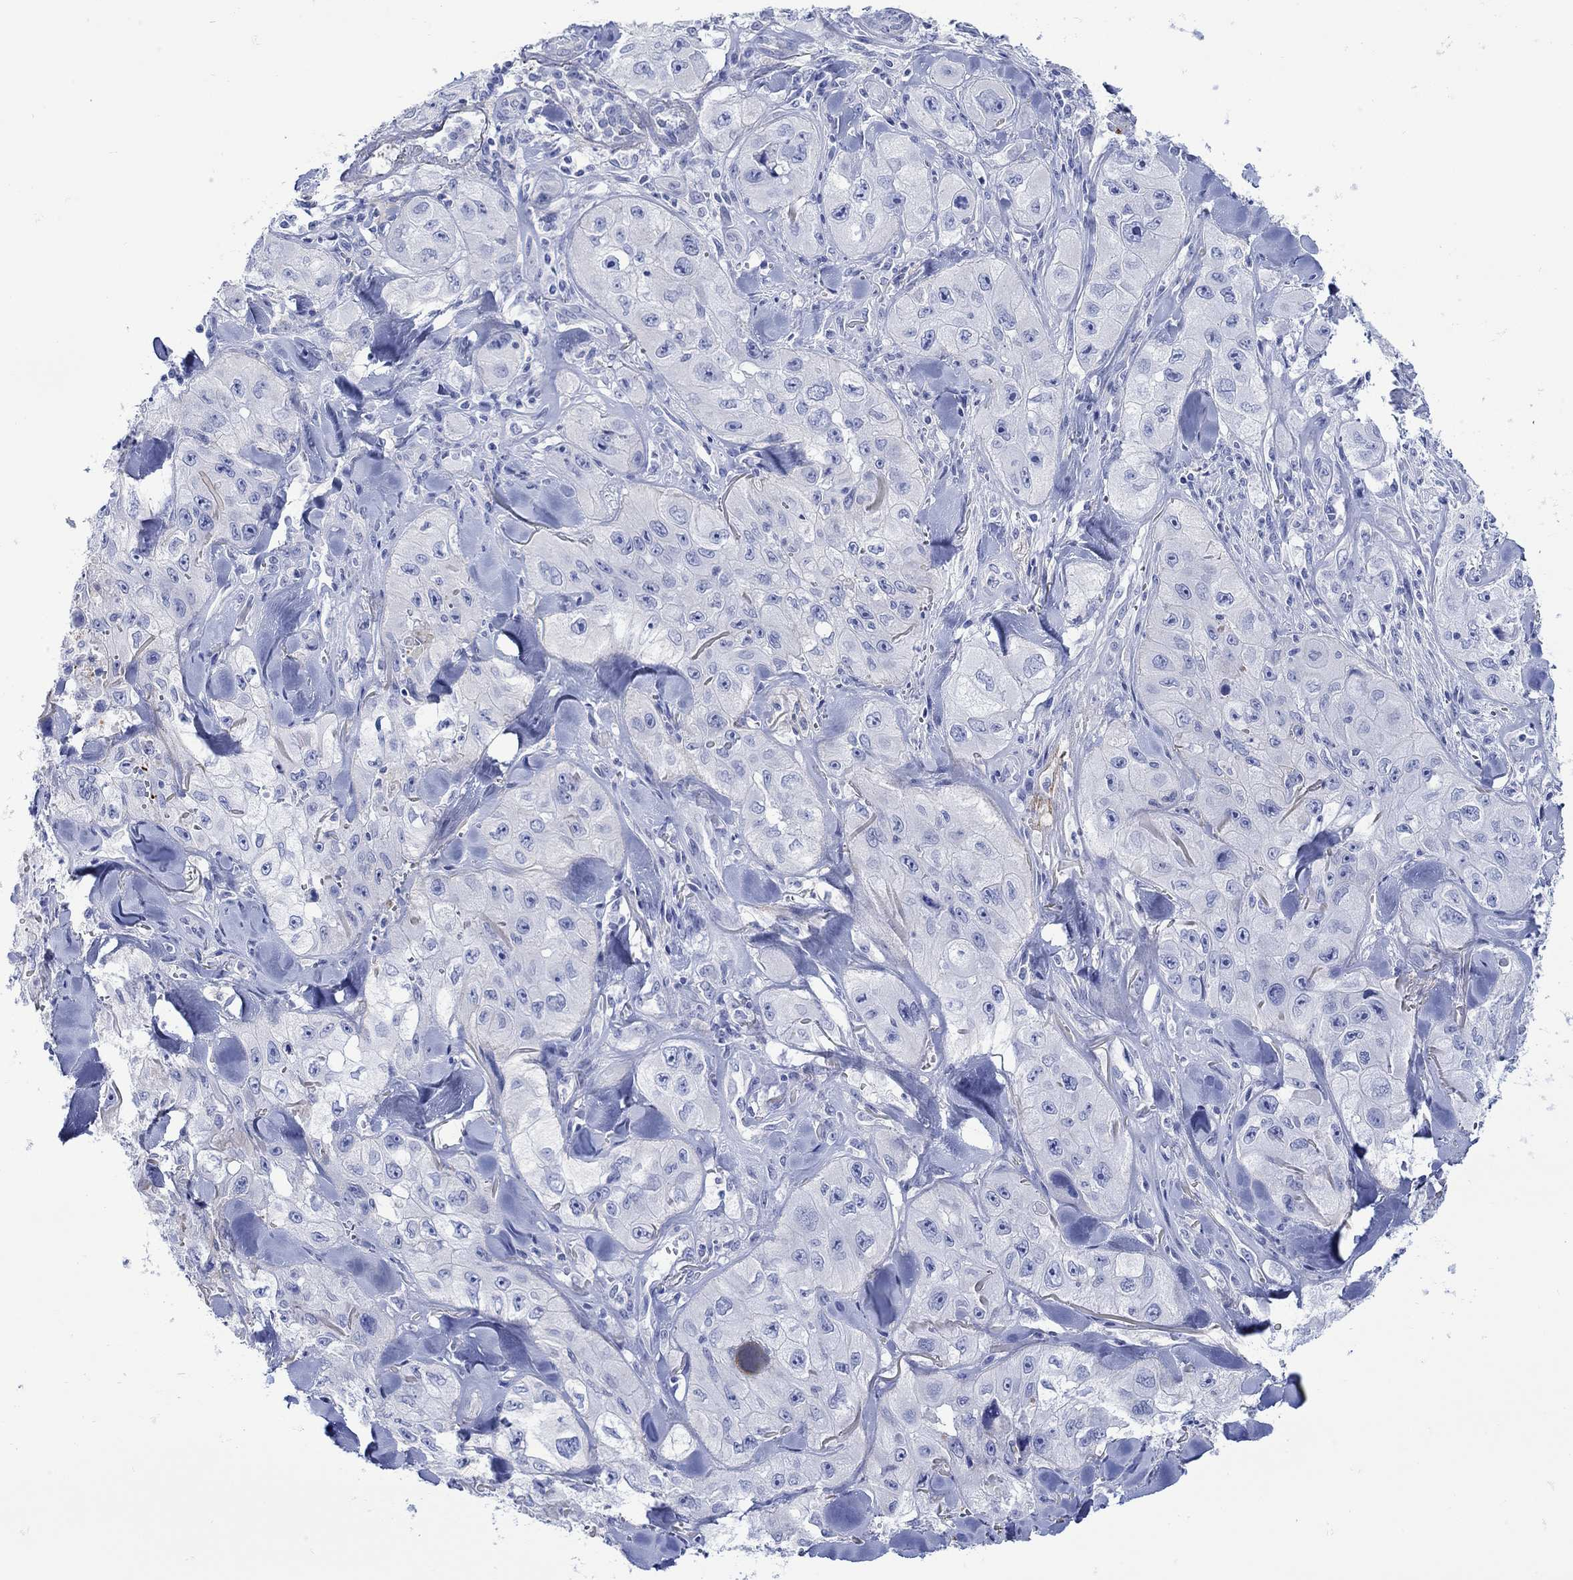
{"staining": {"intensity": "negative", "quantity": "none", "location": "none"}, "tissue": "skin cancer", "cell_type": "Tumor cells", "image_type": "cancer", "snomed": [{"axis": "morphology", "description": "Squamous cell carcinoma, NOS"}, {"axis": "topography", "description": "Skin"}, {"axis": "topography", "description": "Subcutis"}], "caption": "The immunohistochemistry photomicrograph has no significant positivity in tumor cells of skin cancer (squamous cell carcinoma) tissue.", "gene": "ANKMY1", "patient": {"sex": "male", "age": 73}}